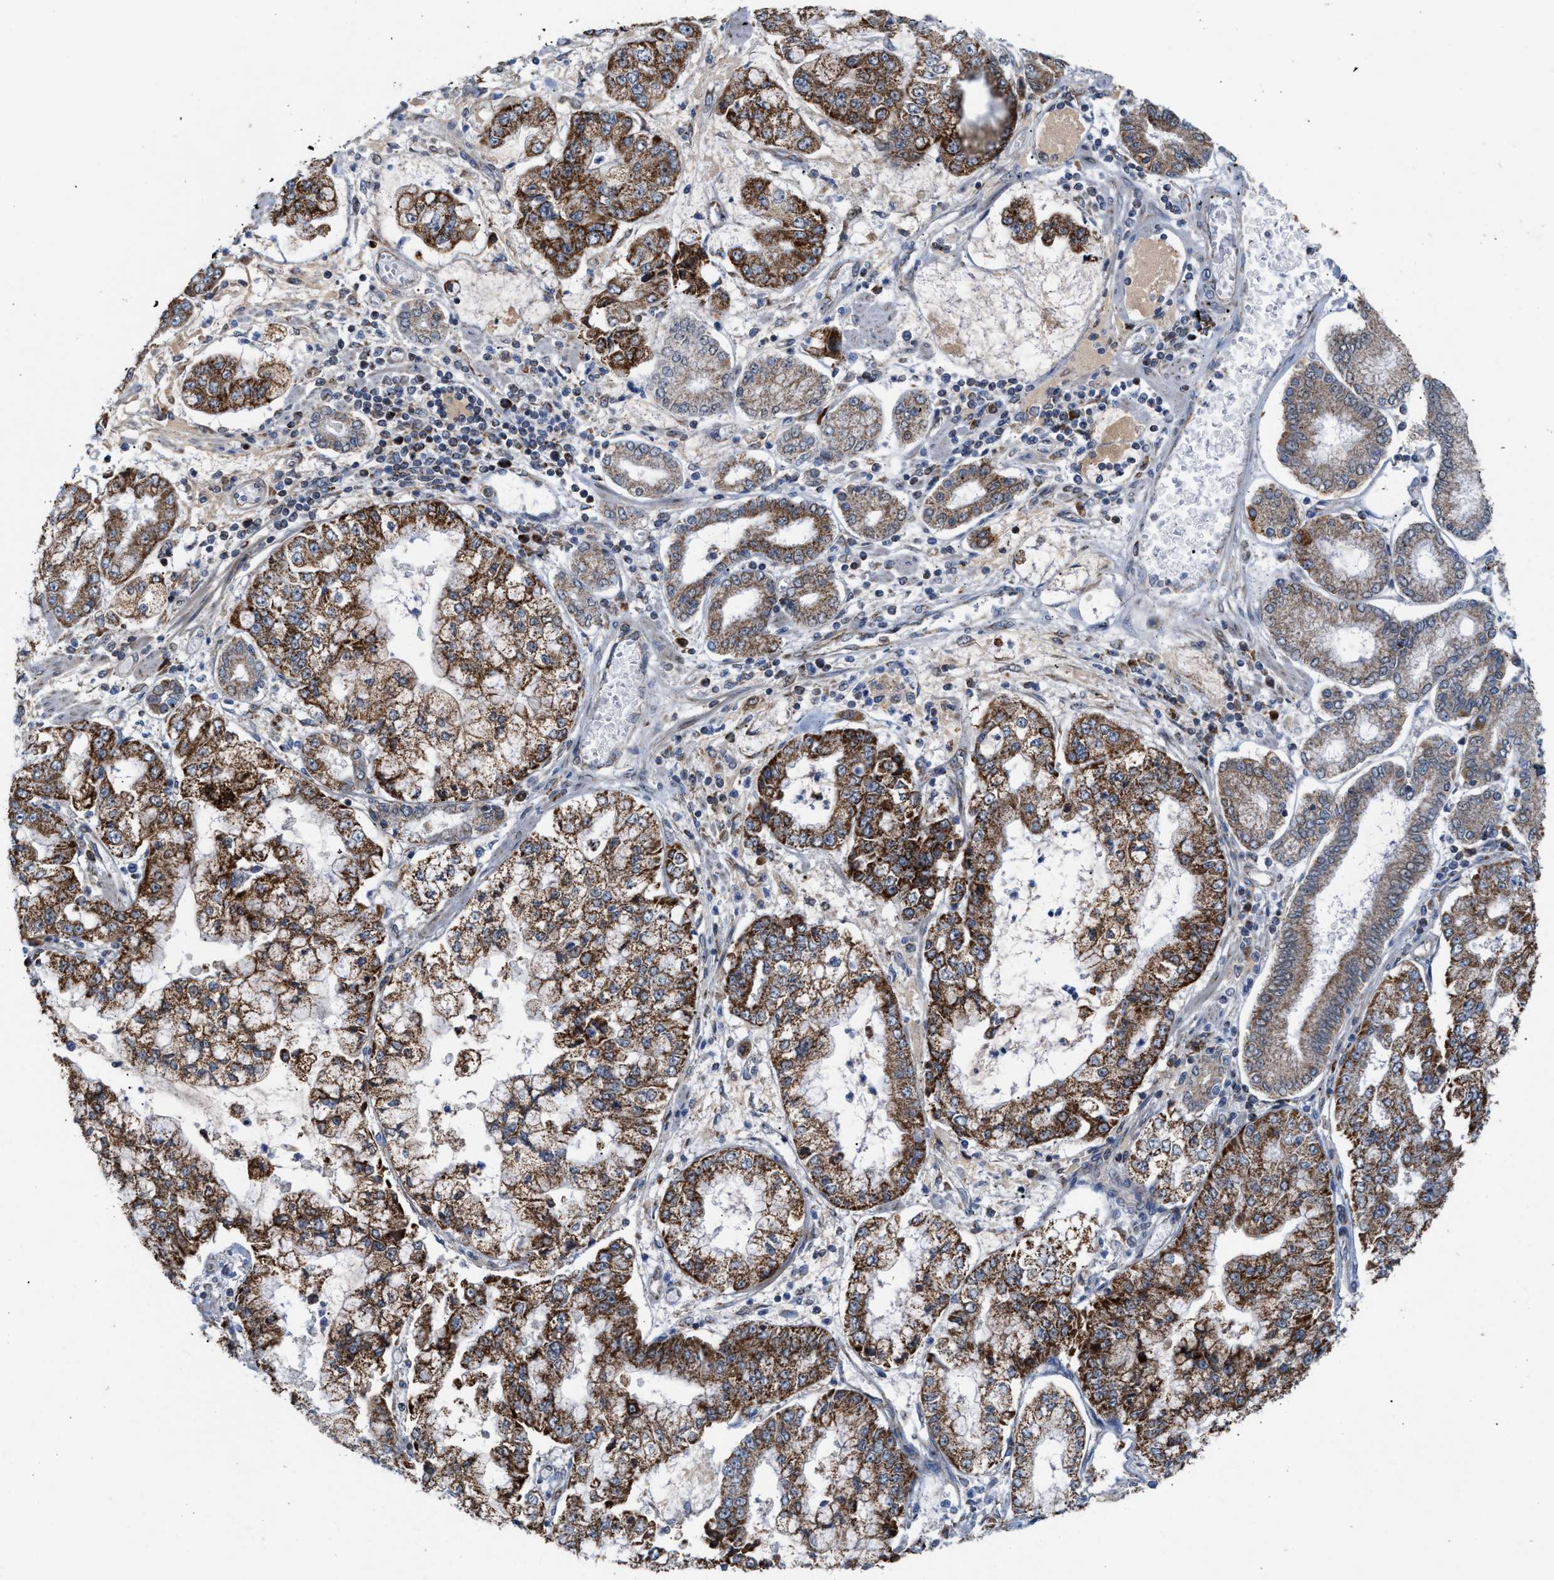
{"staining": {"intensity": "strong", "quantity": ">75%", "location": "cytoplasmic/membranous"}, "tissue": "stomach cancer", "cell_type": "Tumor cells", "image_type": "cancer", "snomed": [{"axis": "morphology", "description": "Adenocarcinoma, NOS"}, {"axis": "topography", "description": "Stomach"}], "caption": "Strong cytoplasmic/membranous staining for a protein is present in approximately >75% of tumor cells of stomach cancer using immunohistochemistry (IHC).", "gene": "PMPCA", "patient": {"sex": "male", "age": 76}}